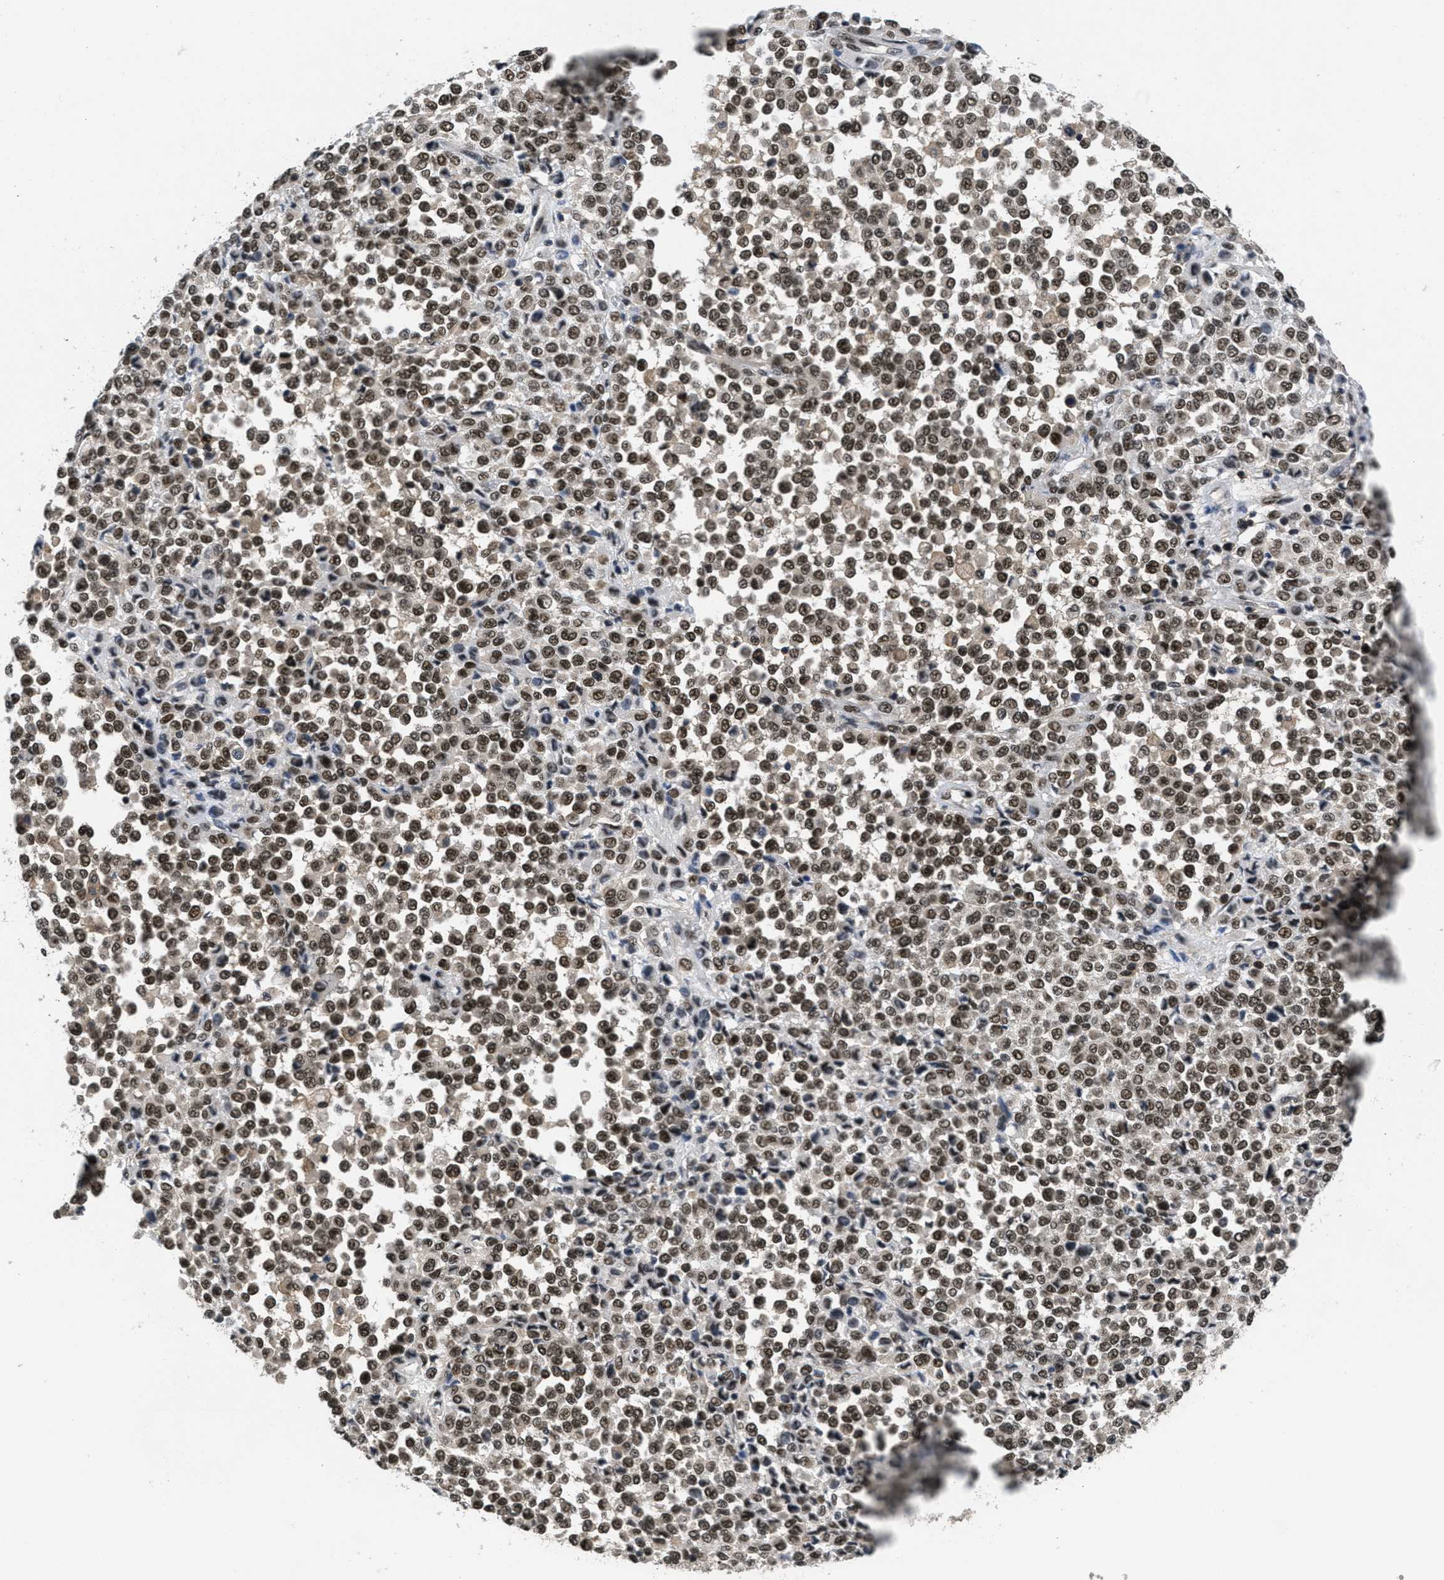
{"staining": {"intensity": "strong", "quantity": ">75%", "location": "cytoplasmic/membranous,nuclear"}, "tissue": "melanoma", "cell_type": "Tumor cells", "image_type": "cancer", "snomed": [{"axis": "morphology", "description": "Malignant melanoma, Metastatic site"}, {"axis": "topography", "description": "Pancreas"}], "caption": "DAB immunohistochemical staining of malignant melanoma (metastatic site) demonstrates strong cytoplasmic/membranous and nuclear protein staining in about >75% of tumor cells.", "gene": "CUL4B", "patient": {"sex": "female", "age": 30}}